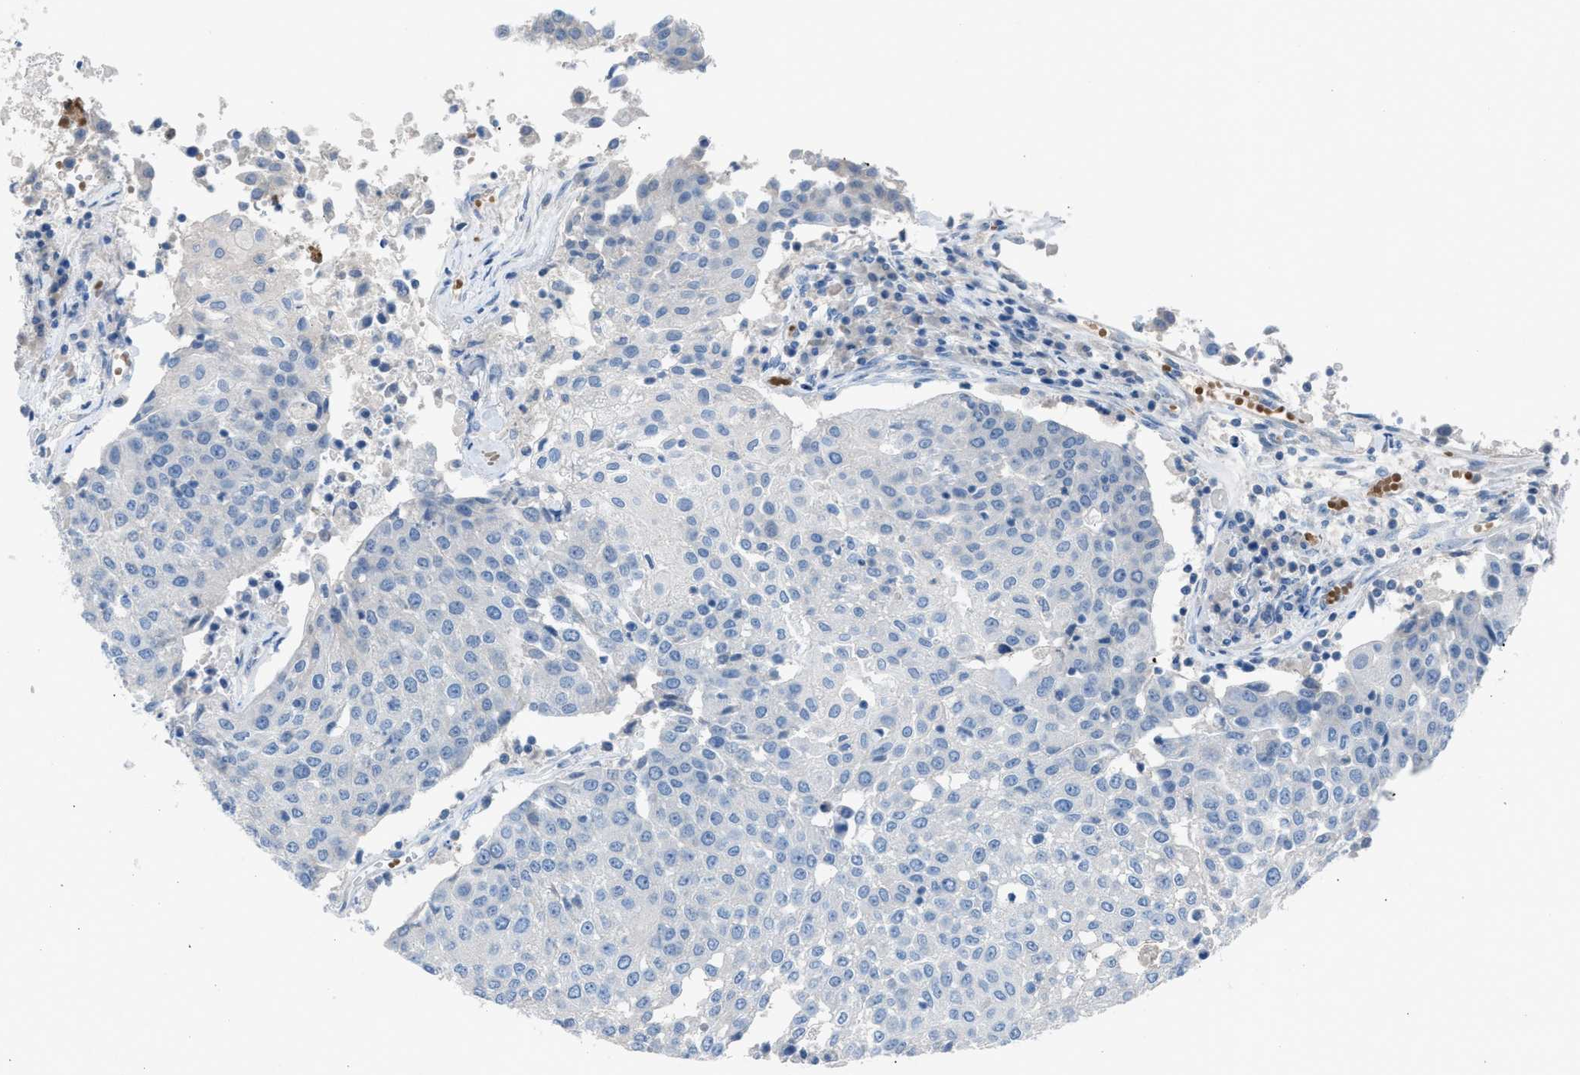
{"staining": {"intensity": "negative", "quantity": "none", "location": "none"}, "tissue": "urothelial cancer", "cell_type": "Tumor cells", "image_type": "cancer", "snomed": [{"axis": "morphology", "description": "Urothelial carcinoma, High grade"}, {"axis": "topography", "description": "Urinary bladder"}], "caption": "Immunohistochemistry (IHC) photomicrograph of neoplastic tissue: urothelial cancer stained with DAB (3,3'-diaminobenzidine) reveals no significant protein positivity in tumor cells.", "gene": "CFAP77", "patient": {"sex": "female", "age": 85}}